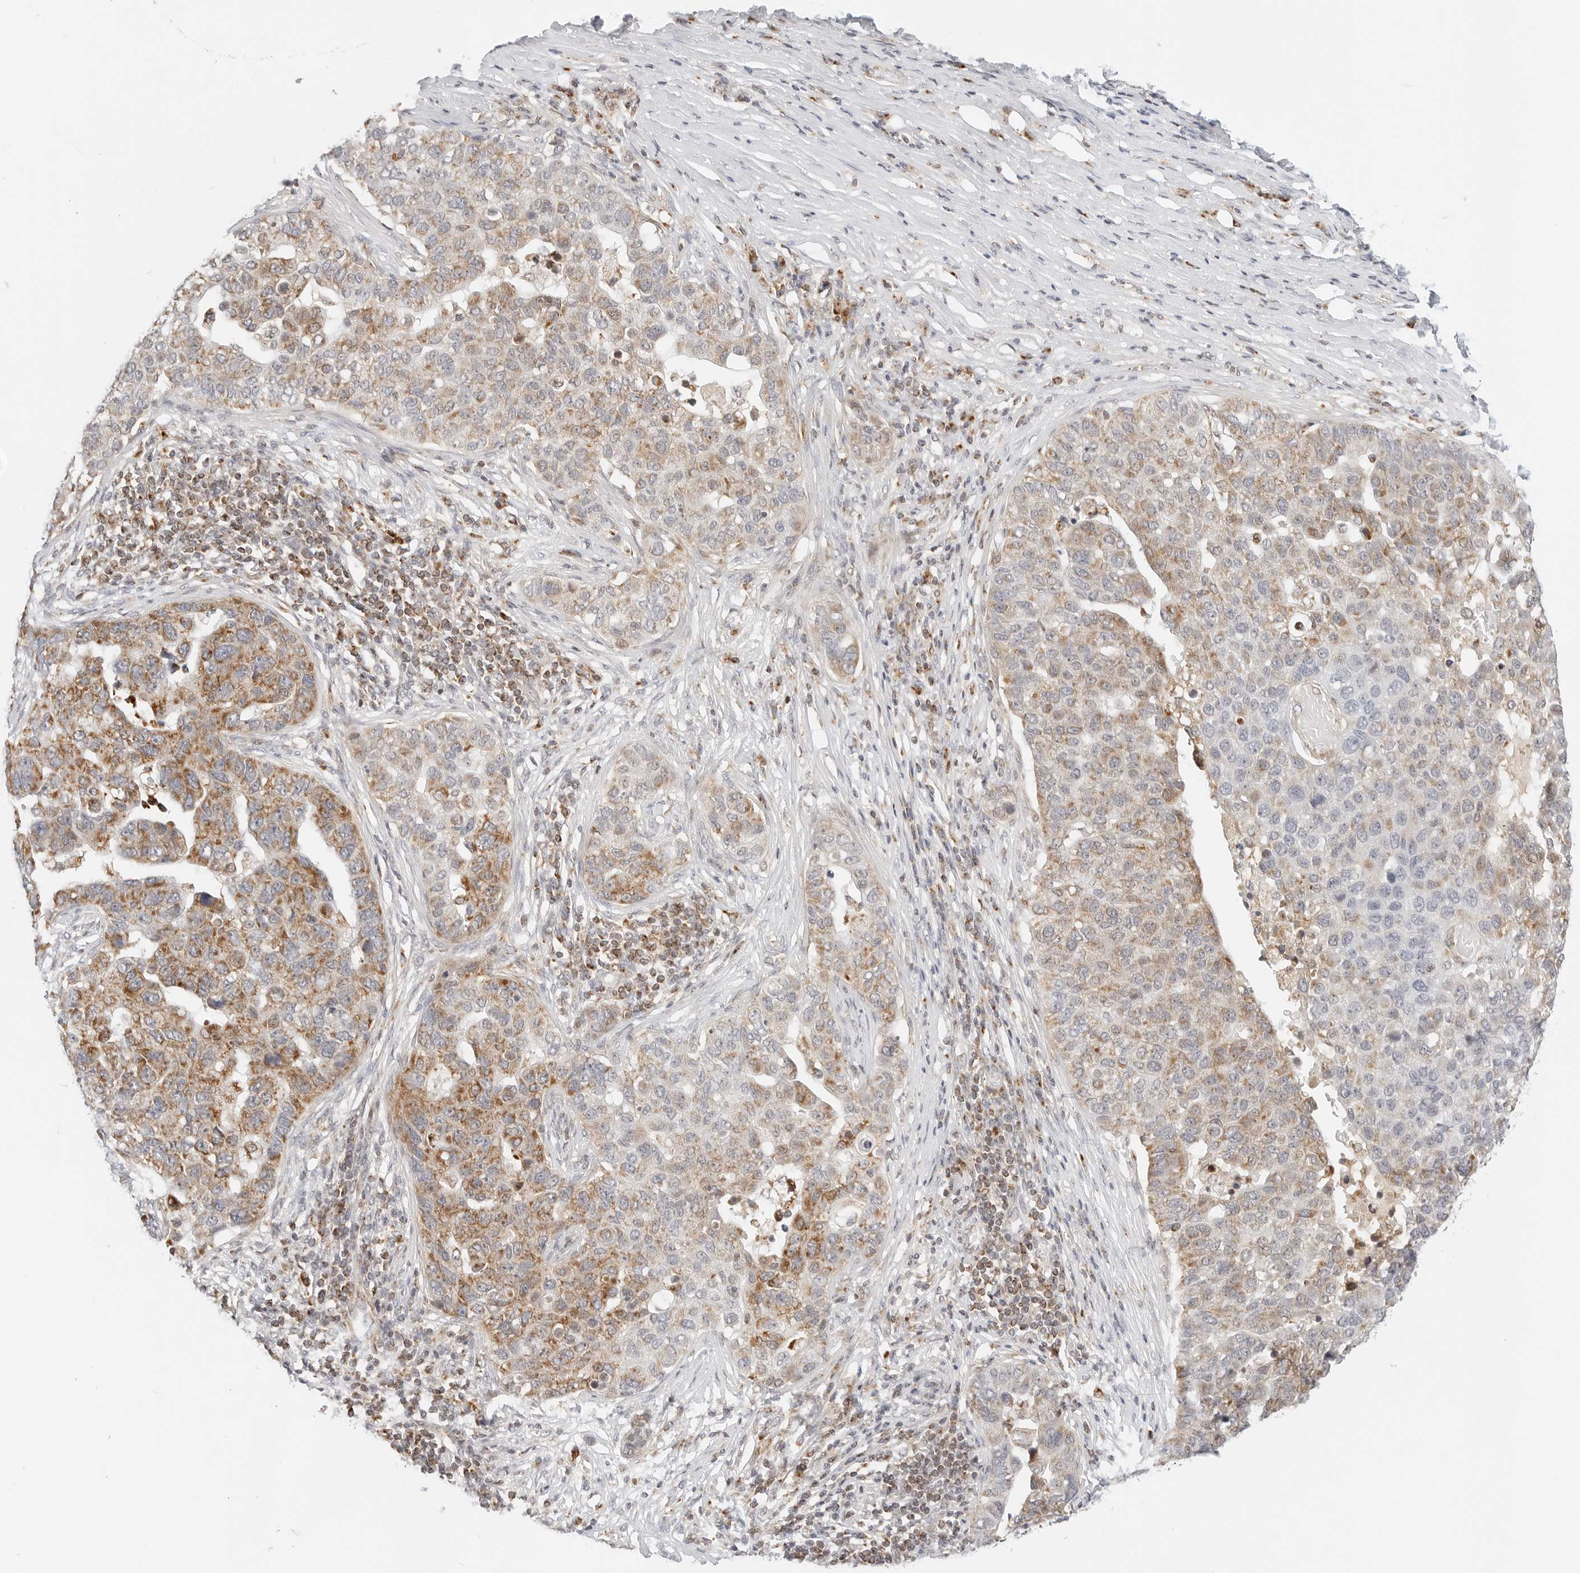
{"staining": {"intensity": "moderate", "quantity": ">75%", "location": "cytoplasmic/membranous"}, "tissue": "pancreatic cancer", "cell_type": "Tumor cells", "image_type": "cancer", "snomed": [{"axis": "morphology", "description": "Adenocarcinoma, NOS"}, {"axis": "topography", "description": "Pancreas"}], "caption": "Brown immunohistochemical staining in pancreatic cancer (adenocarcinoma) reveals moderate cytoplasmic/membranous positivity in about >75% of tumor cells. The protein is shown in brown color, while the nuclei are stained blue.", "gene": "DYRK4", "patient": {"sex": "female", "age": 61}}